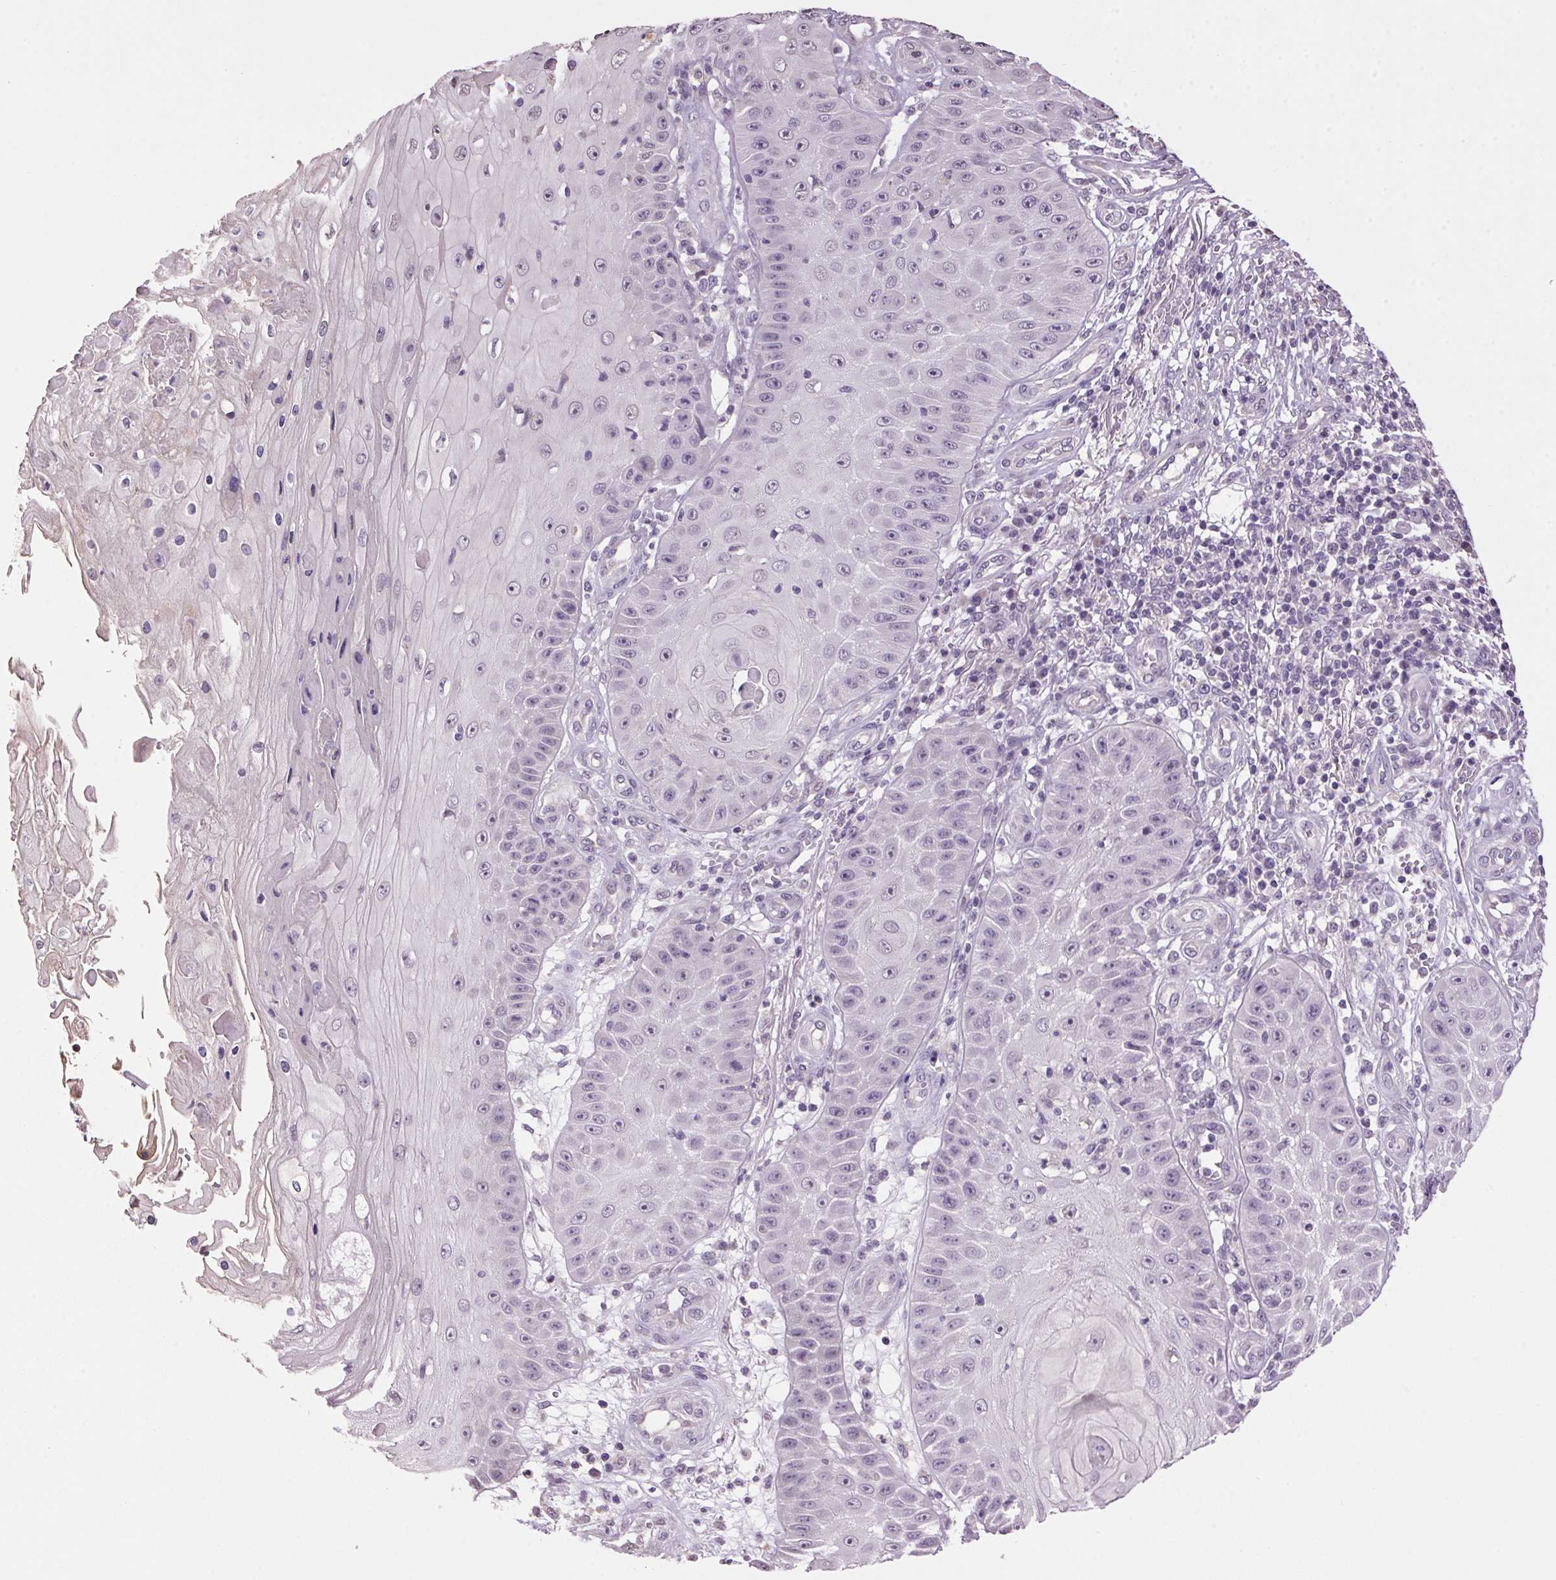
{"staining": {"intensity": "negative", "quantity": "none", "location": "none"}, "tissue": "skin cancer", "cell_type": "Tumor cells", "image_type": "cancer", "snomed": [{"axis": "morphology", "description": "Squamous cell carcinoma, NOS"}, {"axis": "topography", "description": "Skin"}], "caption": "Immunohistochemistry of human skin squamous cell carcinoma reveals no positivity in tumor cells.", "gene": "VWA3B", "patient": {"sex": "male", "age": 70}}